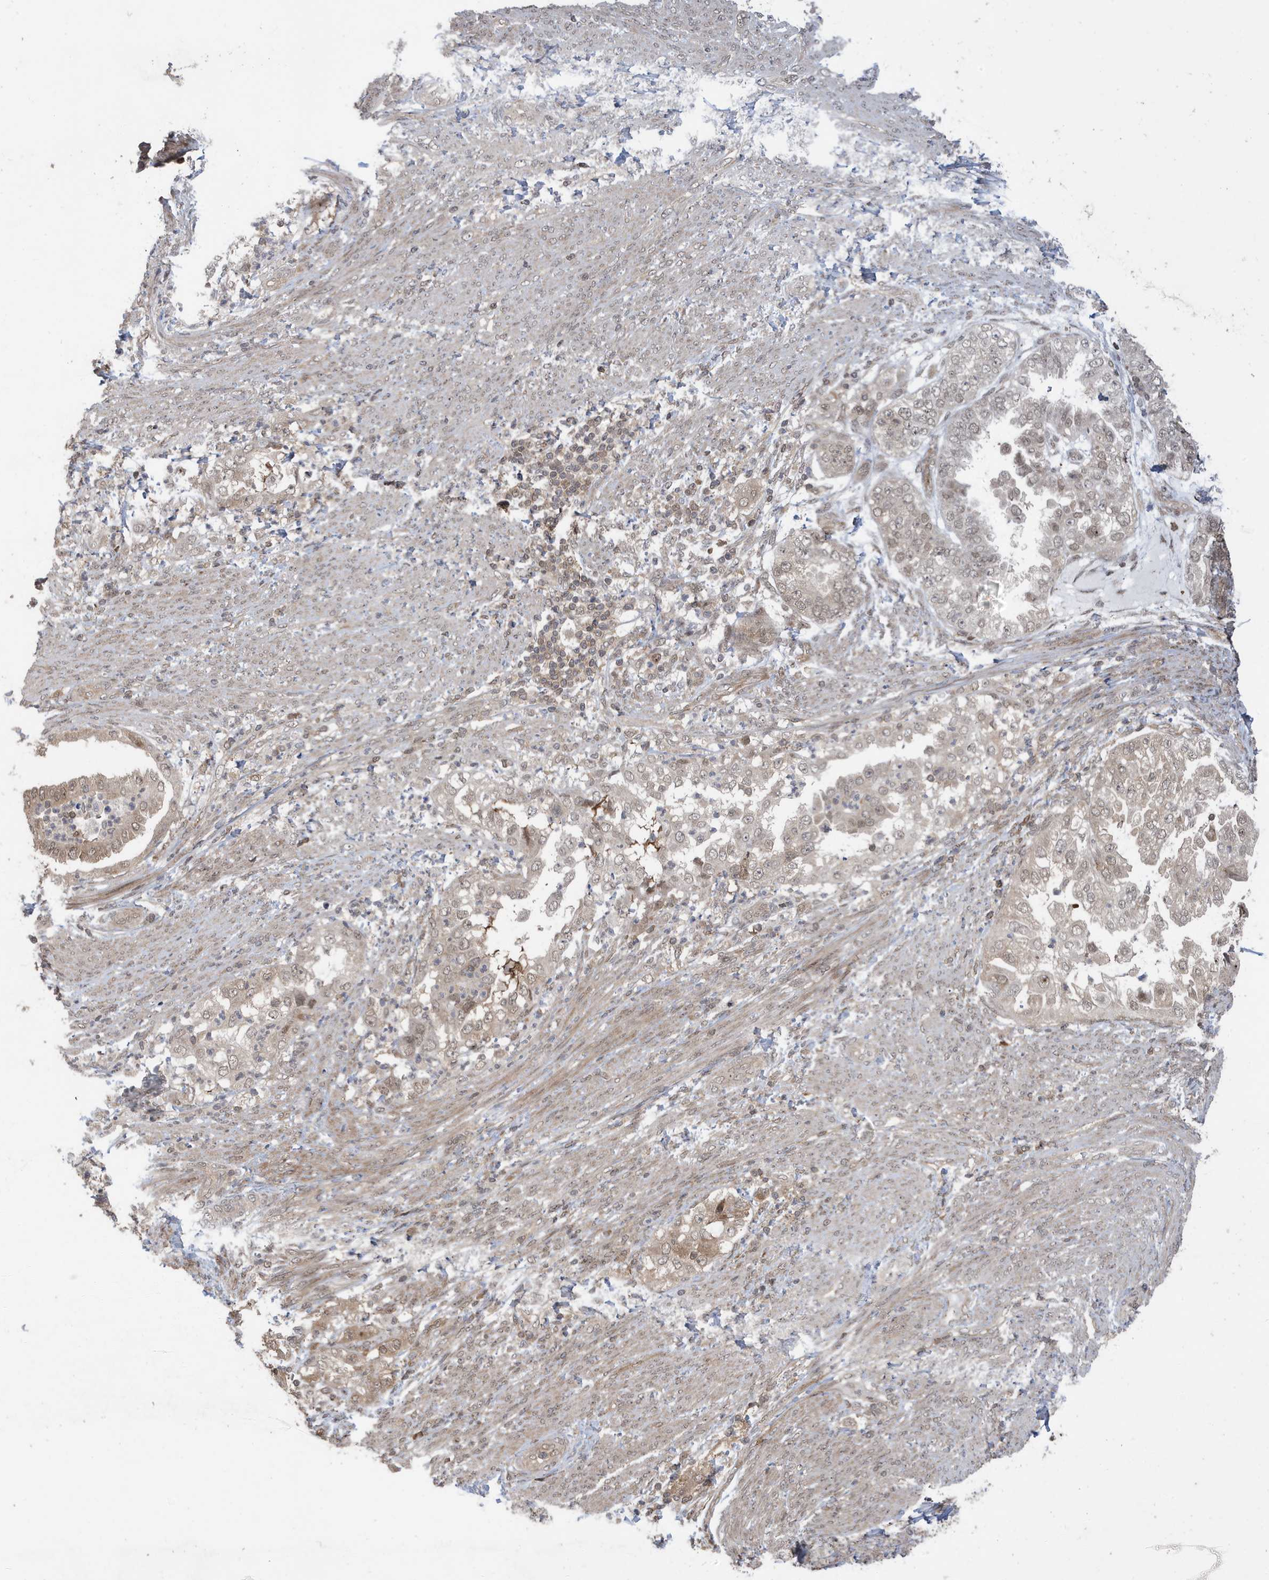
{"staining": {"intensity": "weak", "quantity": "<25%", "location": "cytoplasmic/membranous,nuclear"}, "tissue": "endometrial cancer", "cell_type": "Tumor cells", "image_type": "cancer", "snomed": [{"axis": "morphology", "description": "Adenocarcinoma, NOS"}, {"axis": "topography", "description": "Endometrium"}], "caption": "Immunohistochemistry (IHC) micrograph of neoplastic tissue: human endometrial adenocarcinoma stained with DAB (3,3'-diaminobenzidine) shows no significant protein positivity in tumor cells.", "gene": "UBQLN1", "patient": {"sex": "female", "age": 85}}